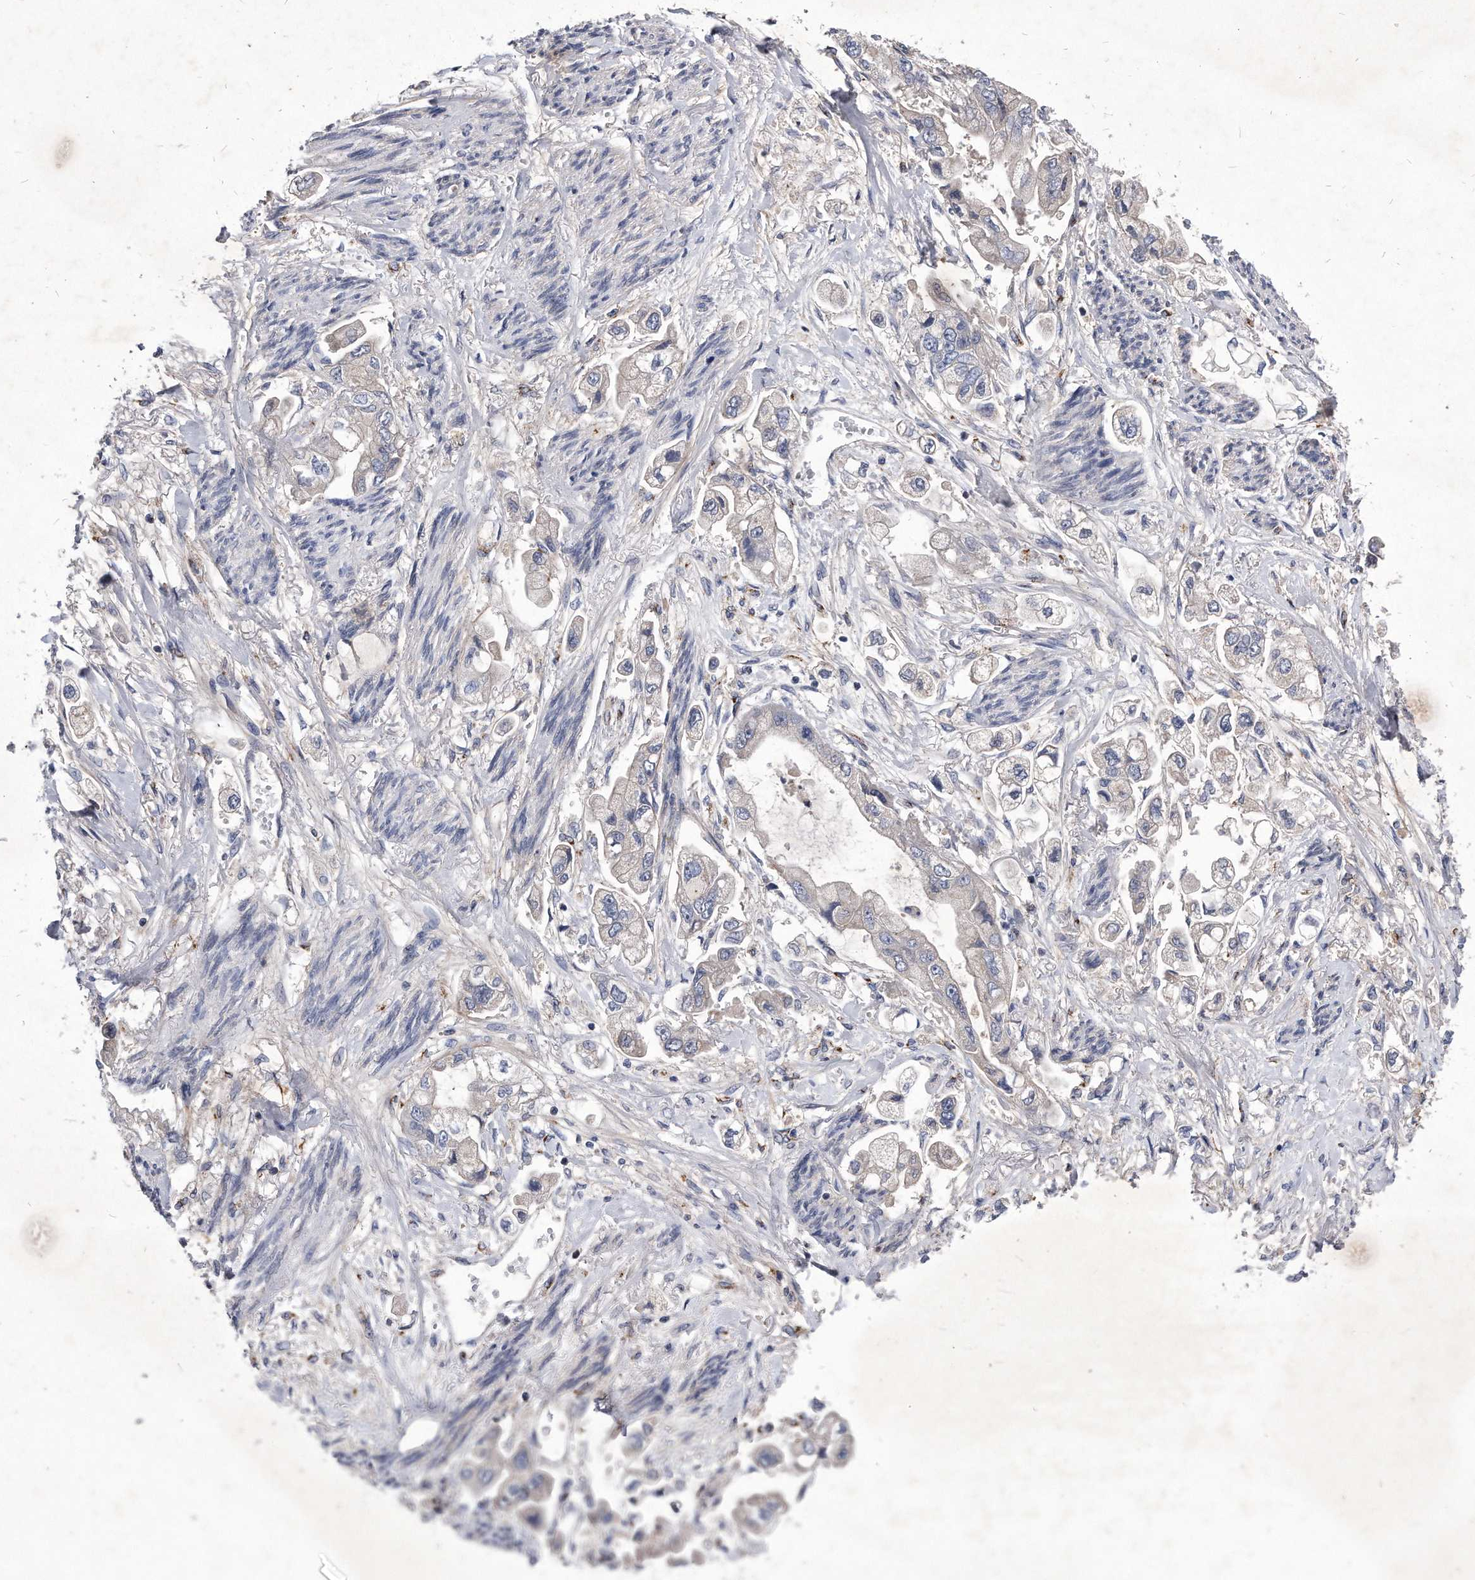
{"staining": {"intensity": "negative", "quantity": "none", "location": "none"}, "tissue": "stomach cancer", "cell_type": "Tumor cells", "image_type": "cancer", "snomed": [{"axis": "morphology", "description": "Adenocarcinoma, NOS"}, {"axis": "topography", "description": "Stomach"}], "caption": "Immunohistochemistry histopathology image of neoplastic tissue: human stomach adenocarcinoma stained with DAB displays no significant protein positivity in tumor cells.", "gene": "MGAT4A", "patient": {"sex": "male", "age": 62}}